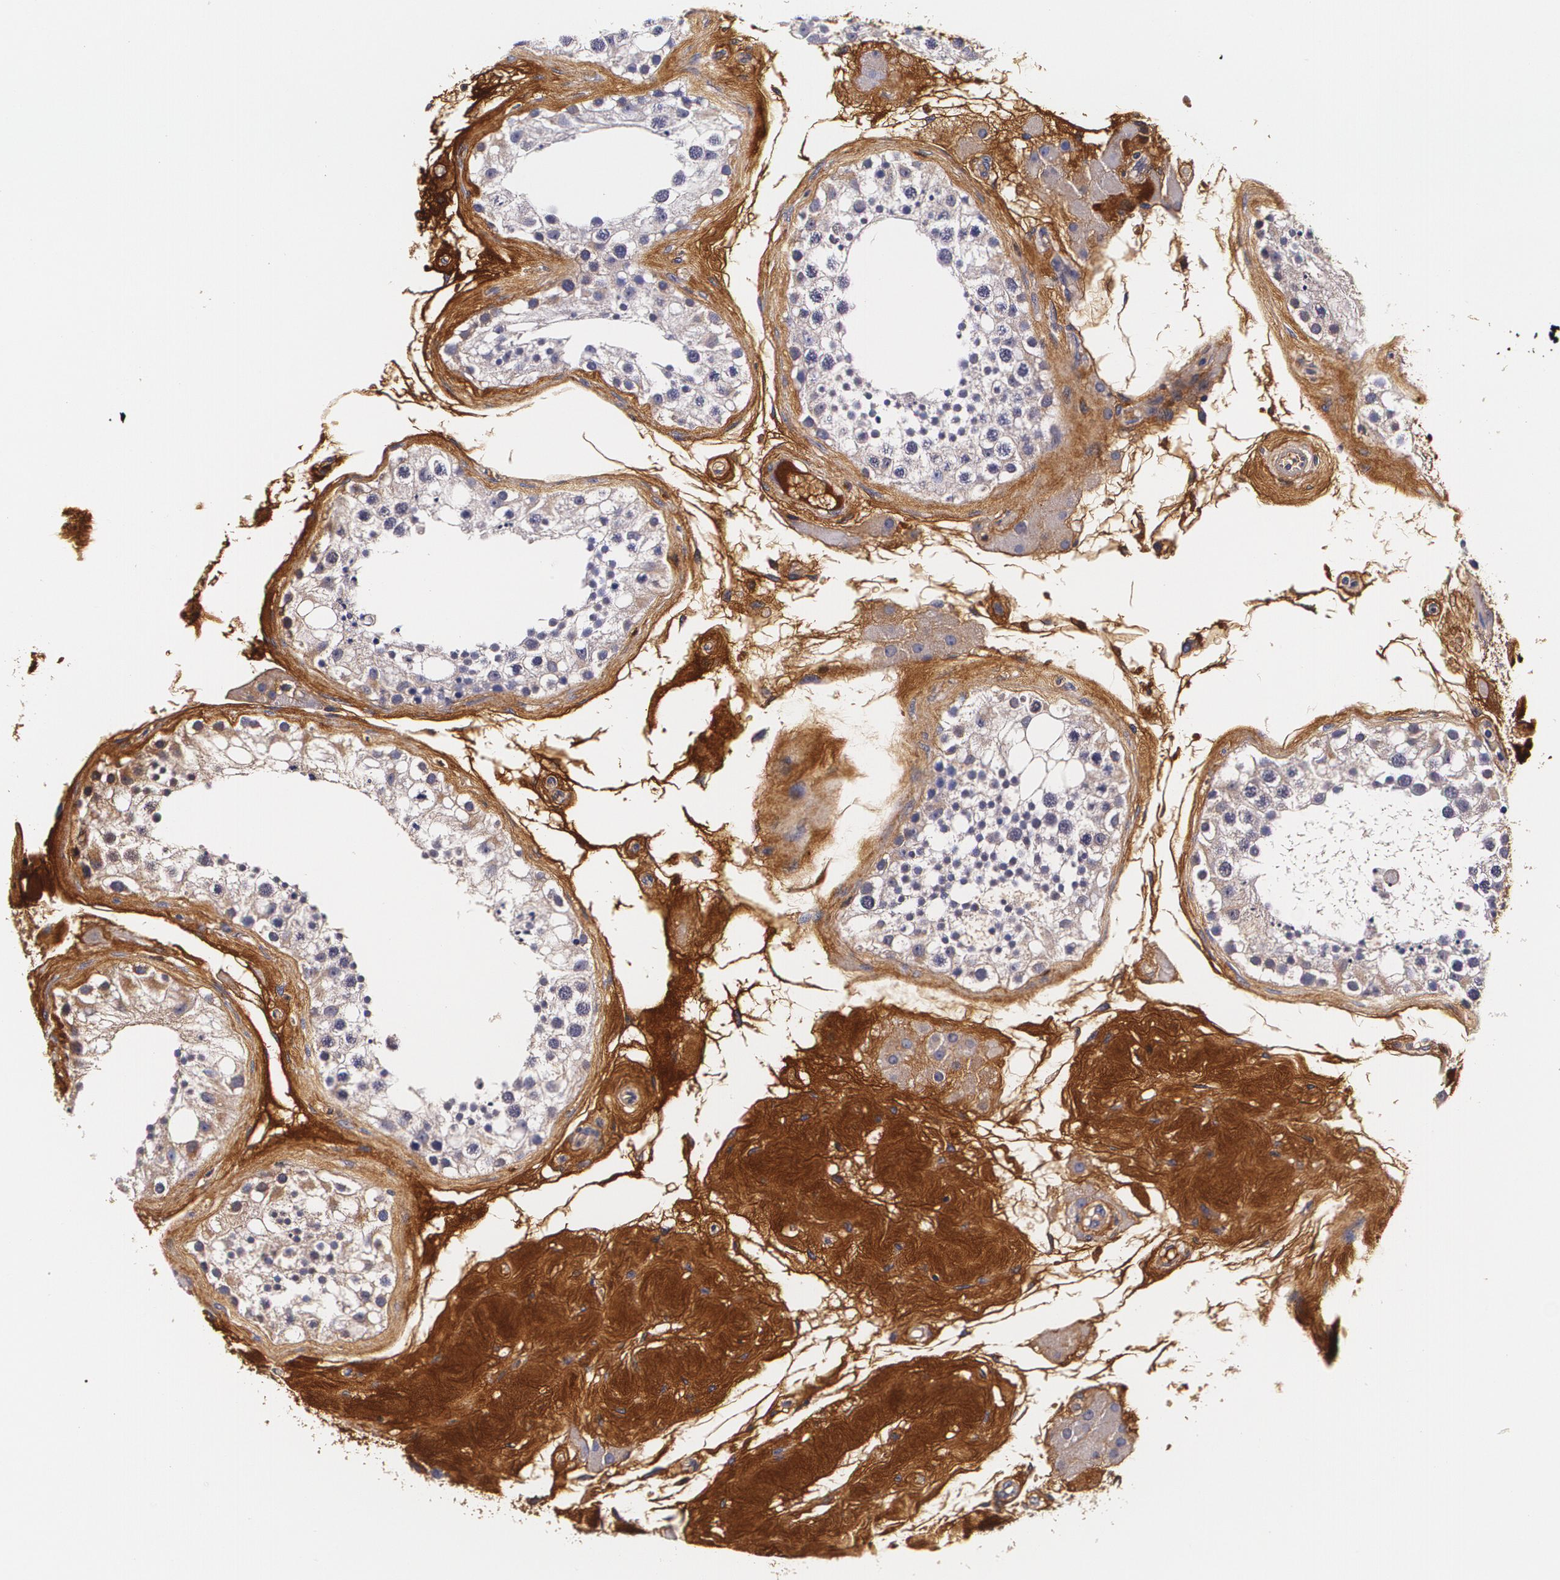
{"staining": {"intensity": "weak", "quantity": ">75%", "location": "cytoplasmic/membranous"}, "tissue": "testis", "cell_type": "Cells in seminiferous ducts", "image_type": "normal", "snomed": [{"axis": "morphology", "description": "Normal tissue, NOS"}, {"axis": "topography", "description": "Testis"}], "caption": "This image exhibits immunohistochemistry (IHC) staining of unremarkable testis, with low weak cytoplasmic/membranous expression in about >75% of cells in seminiferous ducts.", "gene": "TTR", "patient": {"sex": "male", "age": 68}}